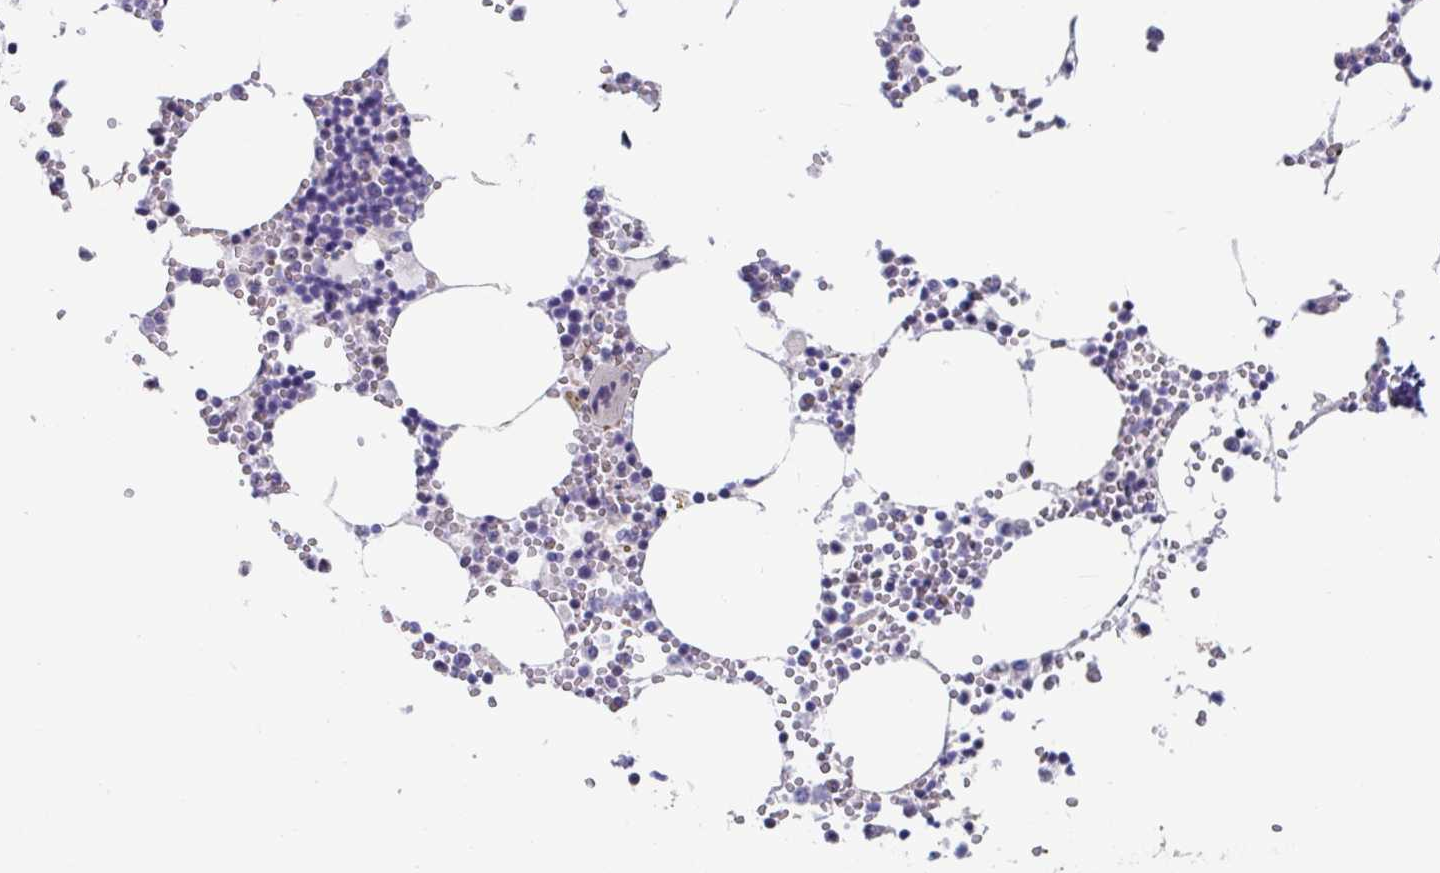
{"staining": {"intensity": "moderate", "quantity": "<25%", "location": "nuclear"}, "tissue": "bone marrow", "cell_type": "Hematopoietic cells", "image_type": "normal", "snomed": [{"axis": "morphology", "description": "Normal tissue, NOS"}, {"axis": "topography", "description": "Bone marrow"}], "caption": "High-magnification brightfield microscopy of benign bone marrow stained with DAB (3,3'-diaminobenzidine) (brown) and counterstained with hematoxylin (blue). hematopoietic cells exhibit moderate nuclear positivity is appreciated in approximately<25% of cells. The protein is shown in brown color, while the nuclei are stained blue.", "gene": "WDR72", "patient": {"sex": "male", "age": 54}}